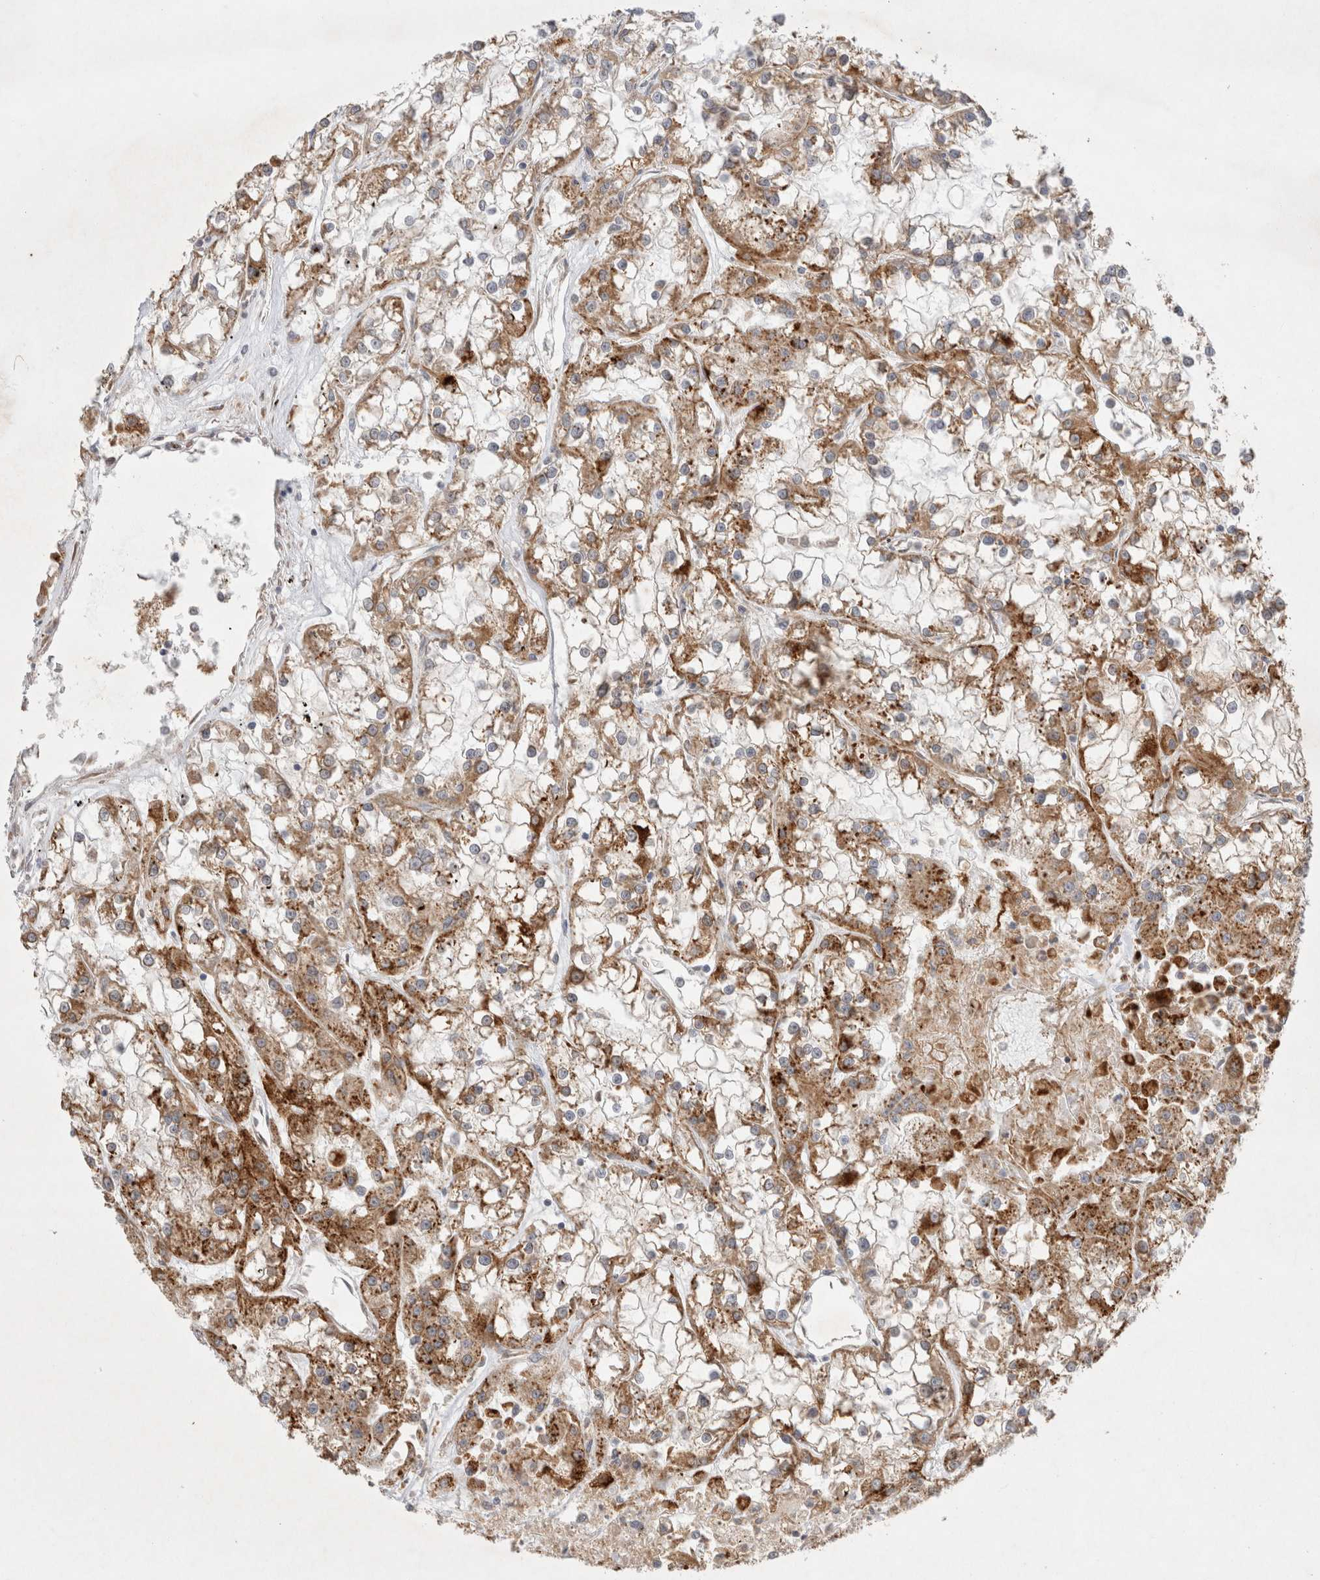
{"staining": {"intensity": "moderate", "quantity": ">75%", "location": "cytoplasmic/membranous"}, "tissue": "renal cancer", "cell_type": "Tumor cells", "image_type": "cancer", "snomed": [{"axis": "morphology", "description": "Adenocarcinoma, NOS"}, {"axis": "topography", "description": "Kidney"}], "caption": "A brown stain labels moderate cytoplasmic/membranous positivity of a protein in adenocarcinoma (renal) tumor cells.", "gene": "NPC1", "patient": {"sex": "female", "age": 52}}